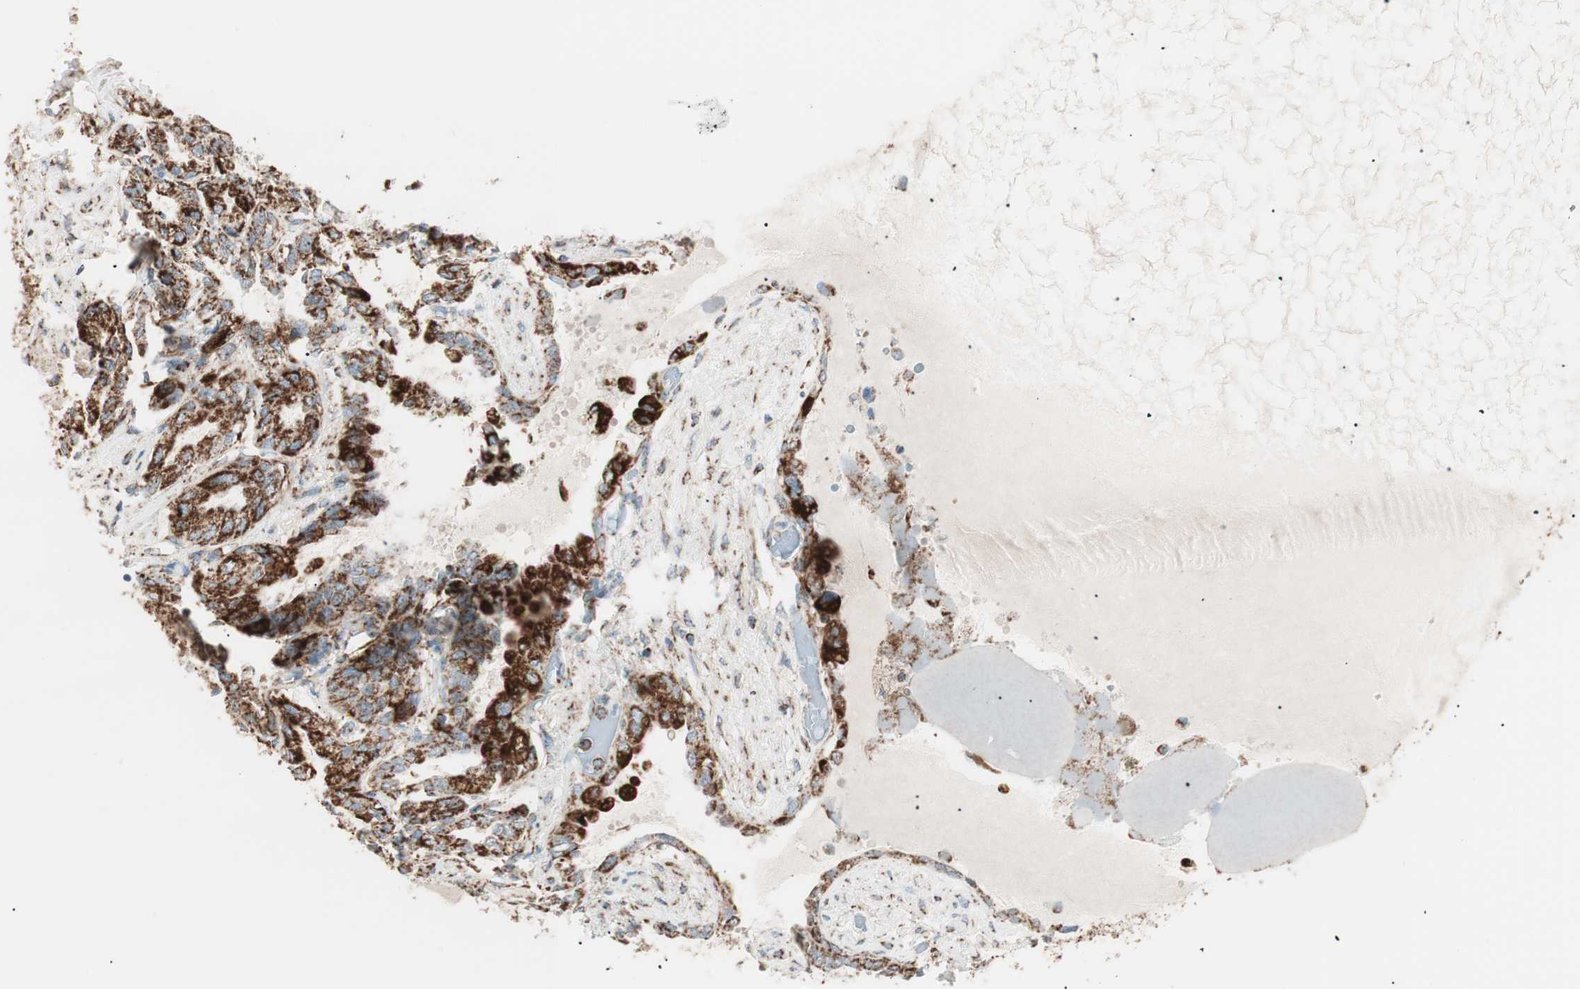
{"staining": {"intensity": "strong", "quantity": ">75%", "location": "cytoplasmic/membranous"}, "tissue": "seminal vesicle", "cell_type": "Glandular cells", "image_type": "normal", "snomed": [{"axis": "morphology", "description": "Normal tissue, NOS"}, {"axis": "topography", "description": "Seminal veicle"}], "caption": "About >75% of glandular cells in benign seminal vesicle reveal strong cytoplasmic/membranous protein staining as visualized by brown immunohistochemical staining.", "gene": "TOMM22", "patient": {"sex": "male", "age": 61}}